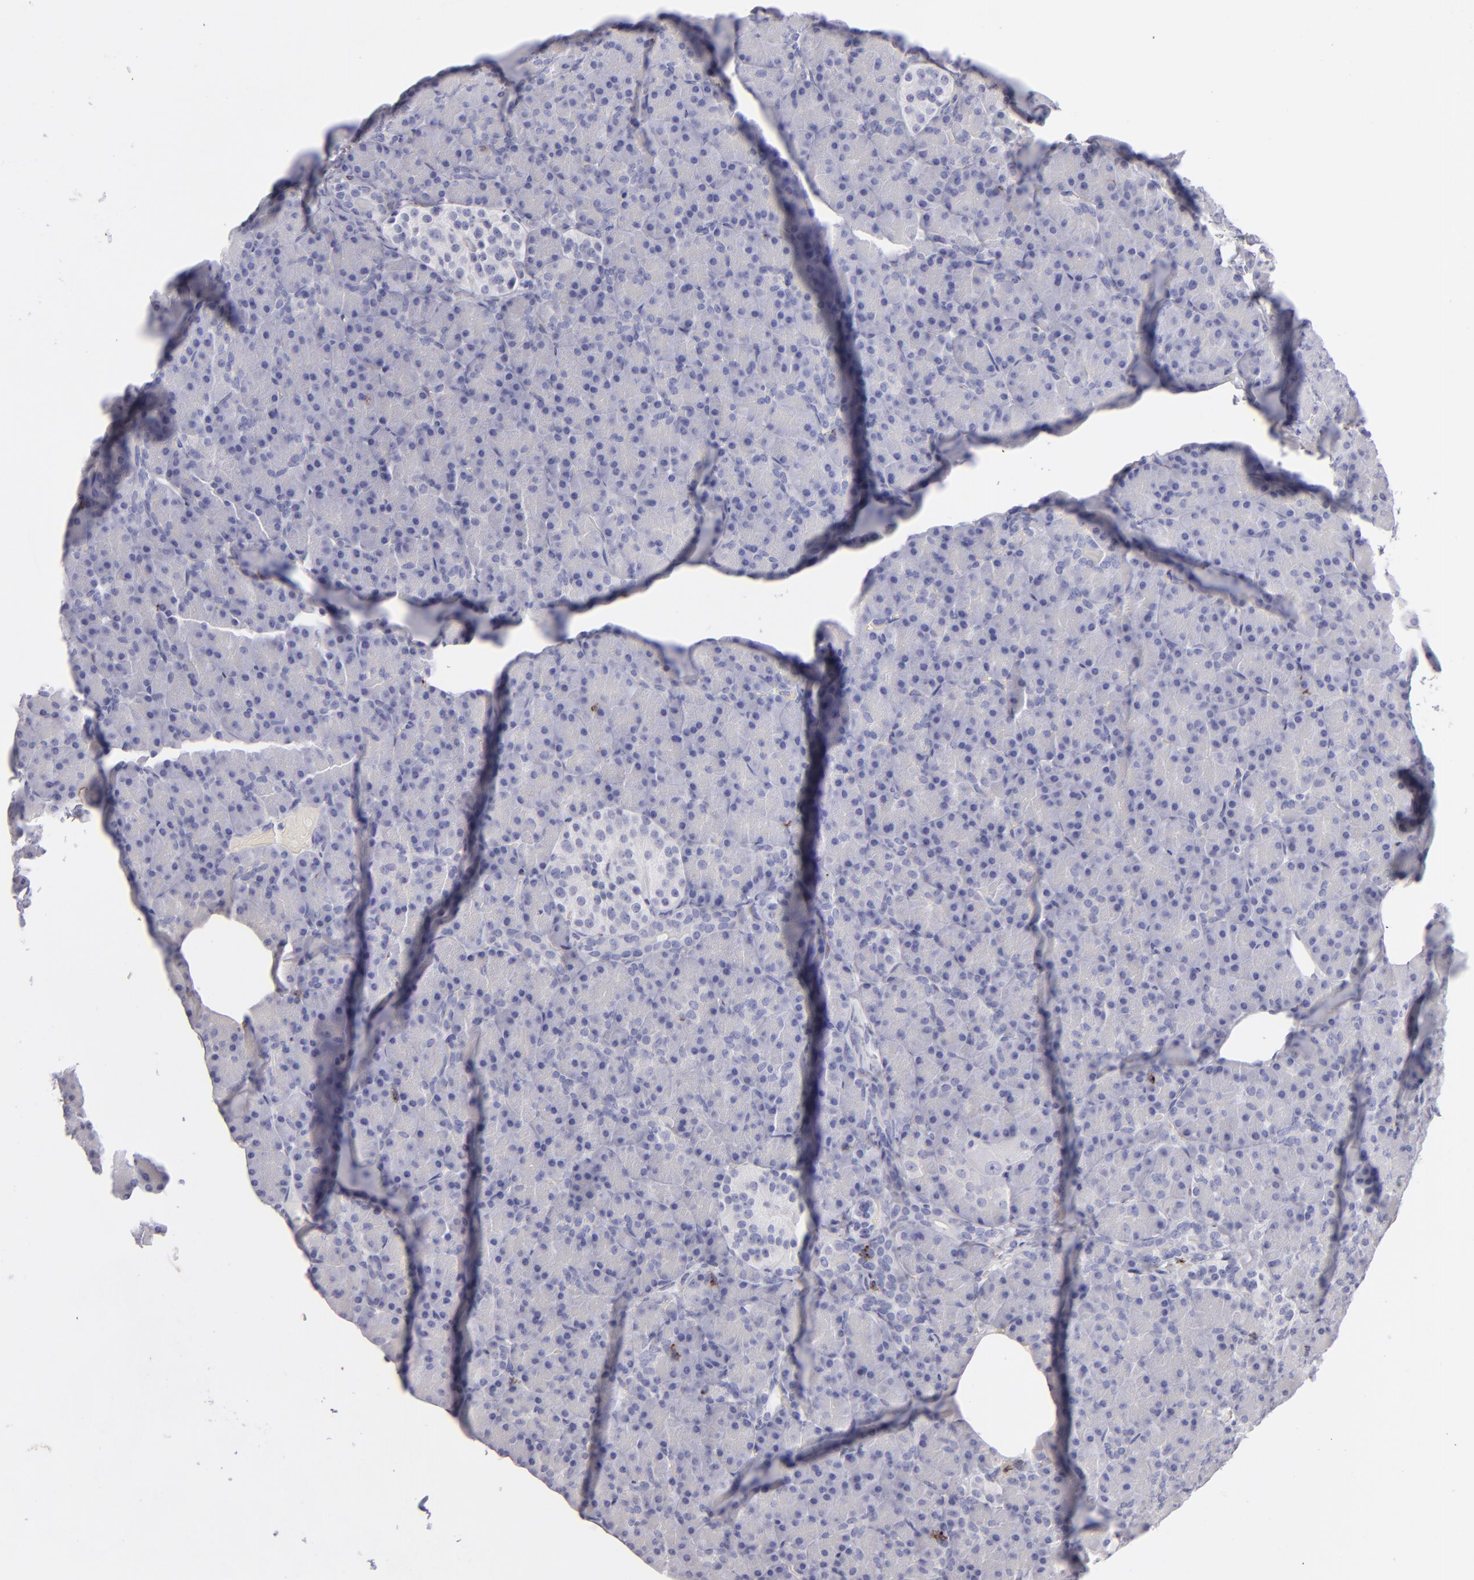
{"staining": {"intensity": "negative", "quantity": "none", "location": "none"}, "tissue": "pancreas", "cell_type": "Exocrine glandular cells", "image_type": "normal", "snomed": [{"axis": "morphology", "description": "Normal tissue, NOS"}, {"axis": "topography", "description": "Pancreas"}], "caption": "Exocrine glandular cells show no significant protein expression in benign pancreas. (Brightfield microscopy of DAB (3,3'-diaminobenzidine) immunohistochemistry (IHC) at high magnification).", "gene": "CD2", "patient": {"sex": "female", "age": 43}}